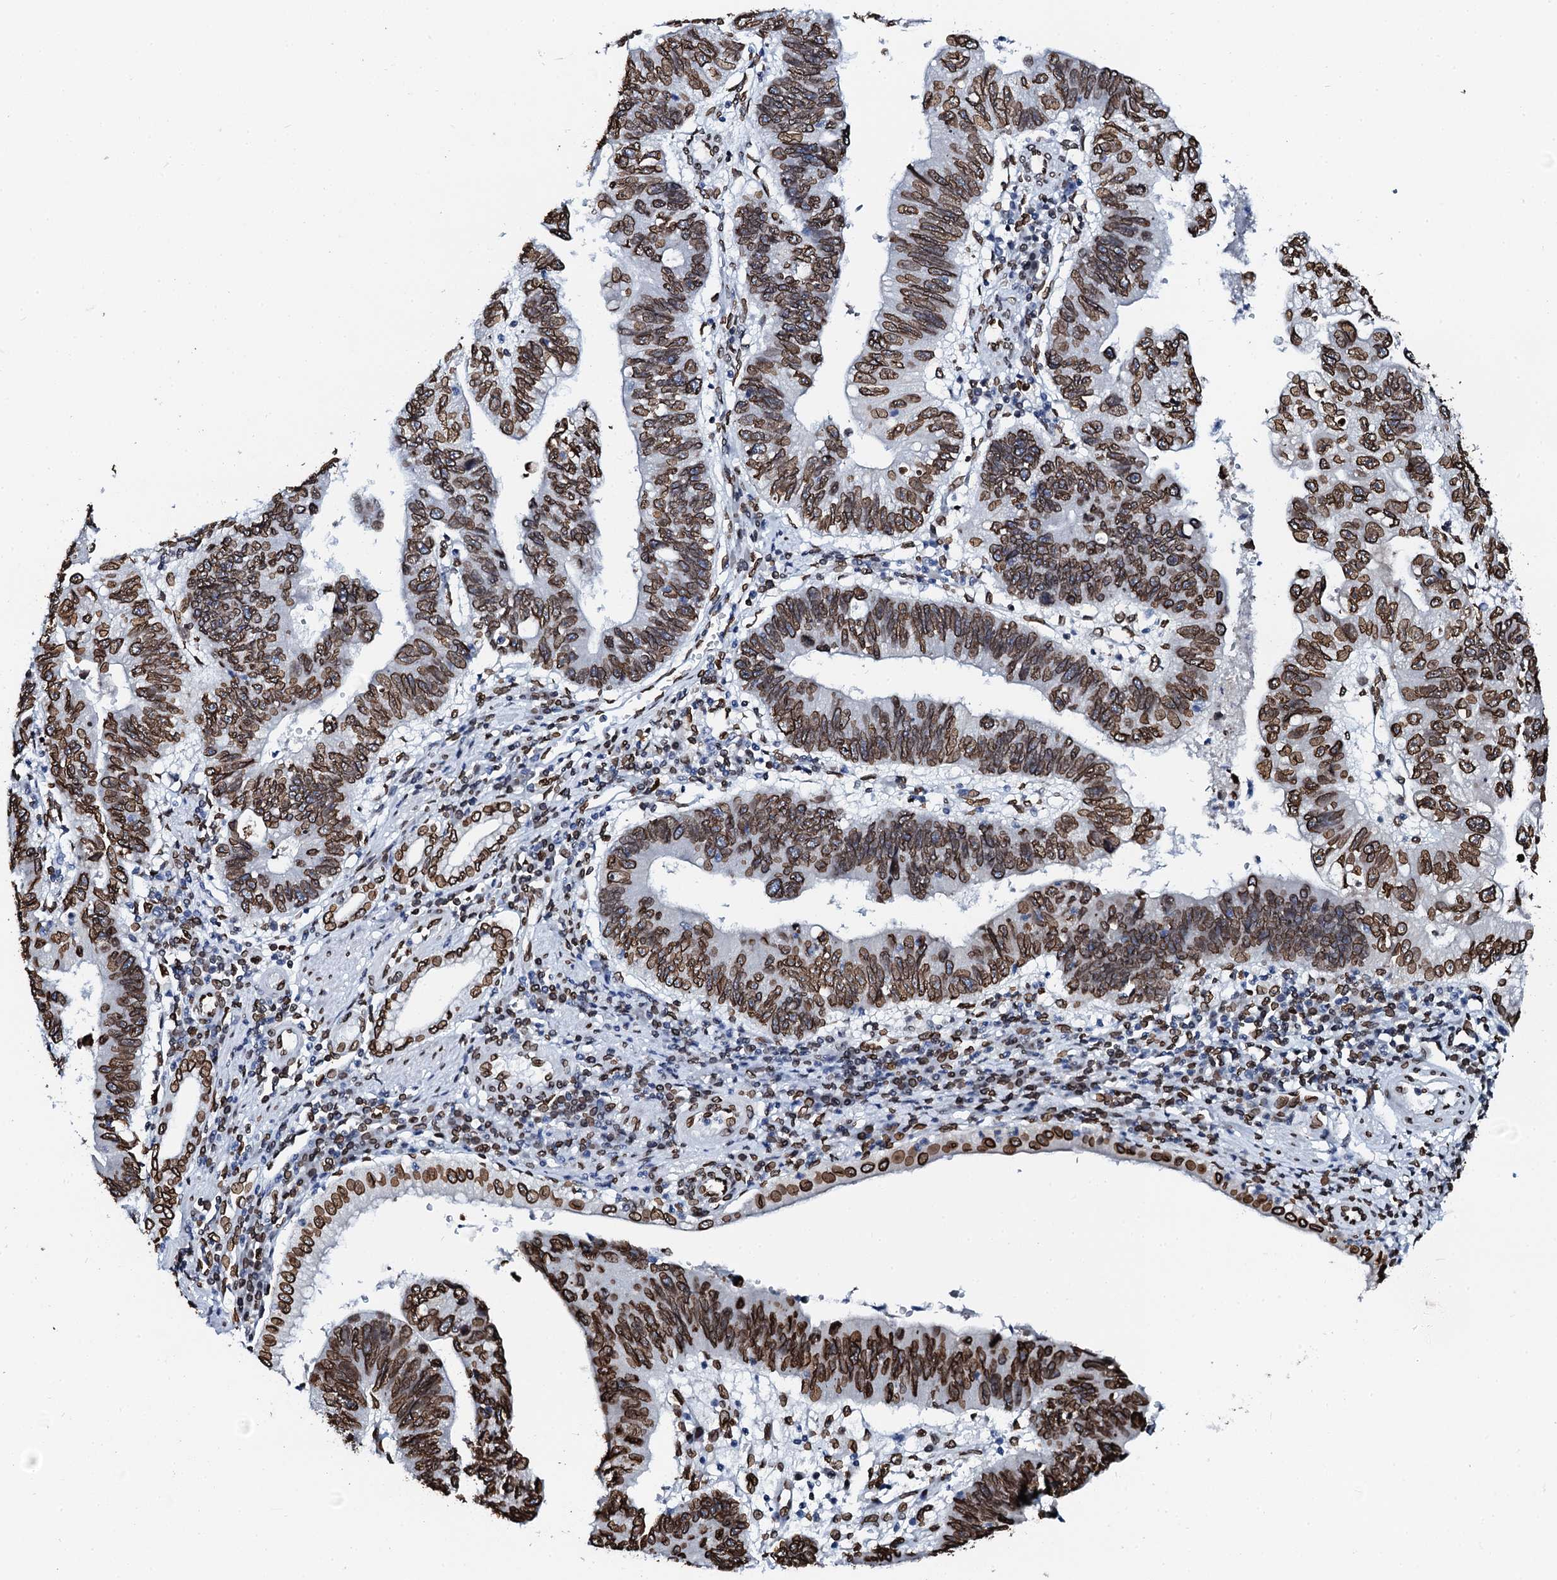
{"staining": {"intensity": "strong", "quantity": ">75%", "location": "cytoplasmic/membranous,nuclear"}, "tissue": "stomach cancer", "cell_type": "Tumor cells", "image_type": "cancer", "snomed": [{"axis": "morphology", "description": "Adenocarcinoma, NOS"}, {"axis": "topography", "description": "Stomach"}], "caption": "High-power microscopy captured an immunohistochemistry (IHC) histopathology image of stomach adenocarcinoma, revealing strong cytoplasmic/membranous and nuclear expression in approximately >75% of tumor cells.", "gene": "KATNAL2", "patient": {"sex": "male", "age": 59}}